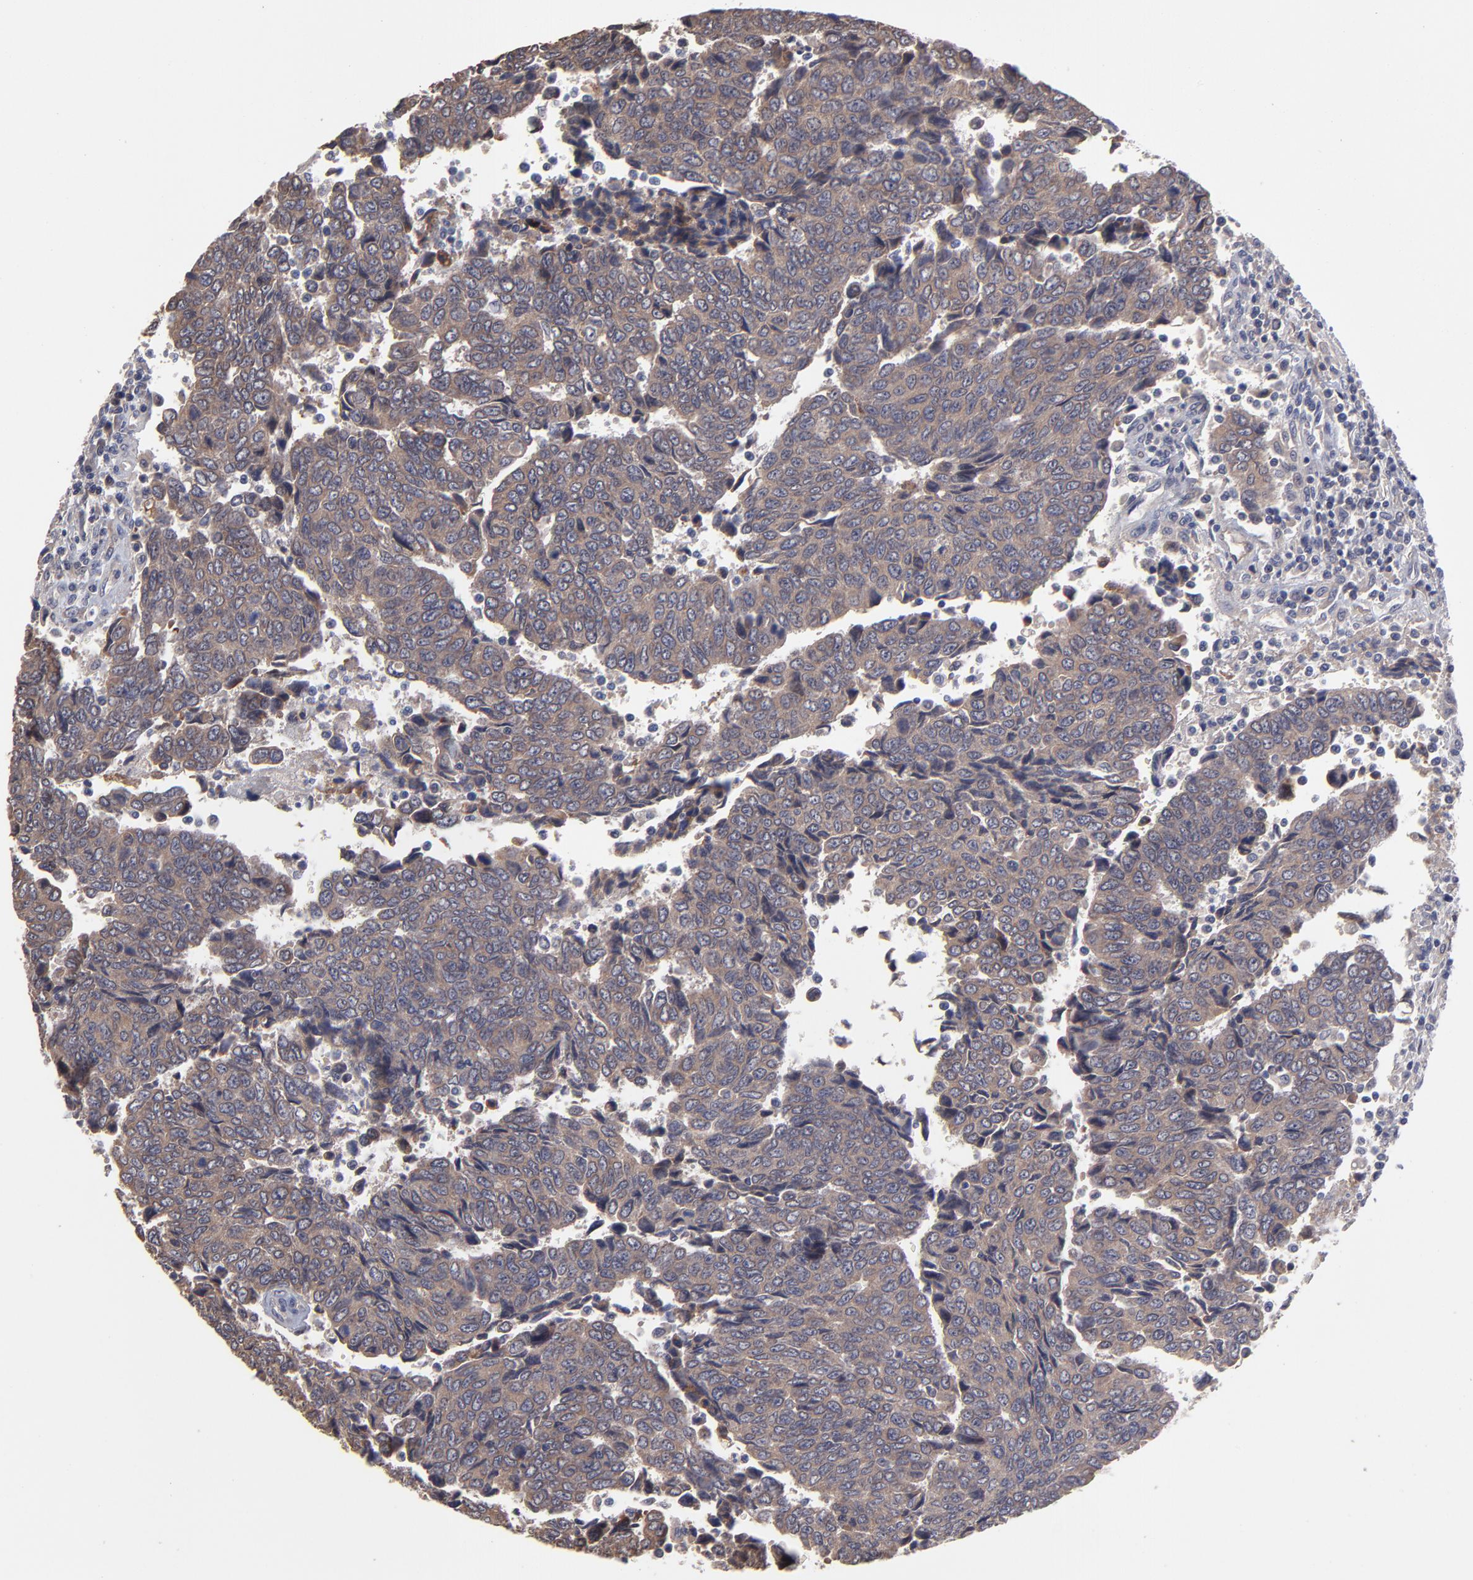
{"staining": {"intensity": "moderate", "quantity": ">75%", "location": "cytoplasmic/membranous"}, "tissue": "urothelial cancer", "cell_type": "Tumor cells", "image_type": "cancer", "snomed": [{"axis": "morphology", "description": "Urothelial carcinoma, High grade"}, {"axis": "topography", "description": "Urinary bladder"}], "caption": "Urothelial cancer stained for a protein (brown) exhibits moderate cytoplasmic/membranous positive expression in approximately >75% of tumor cells.", "gene": "ZNF780B", "patient": {"sex": "male", "age": 86}}